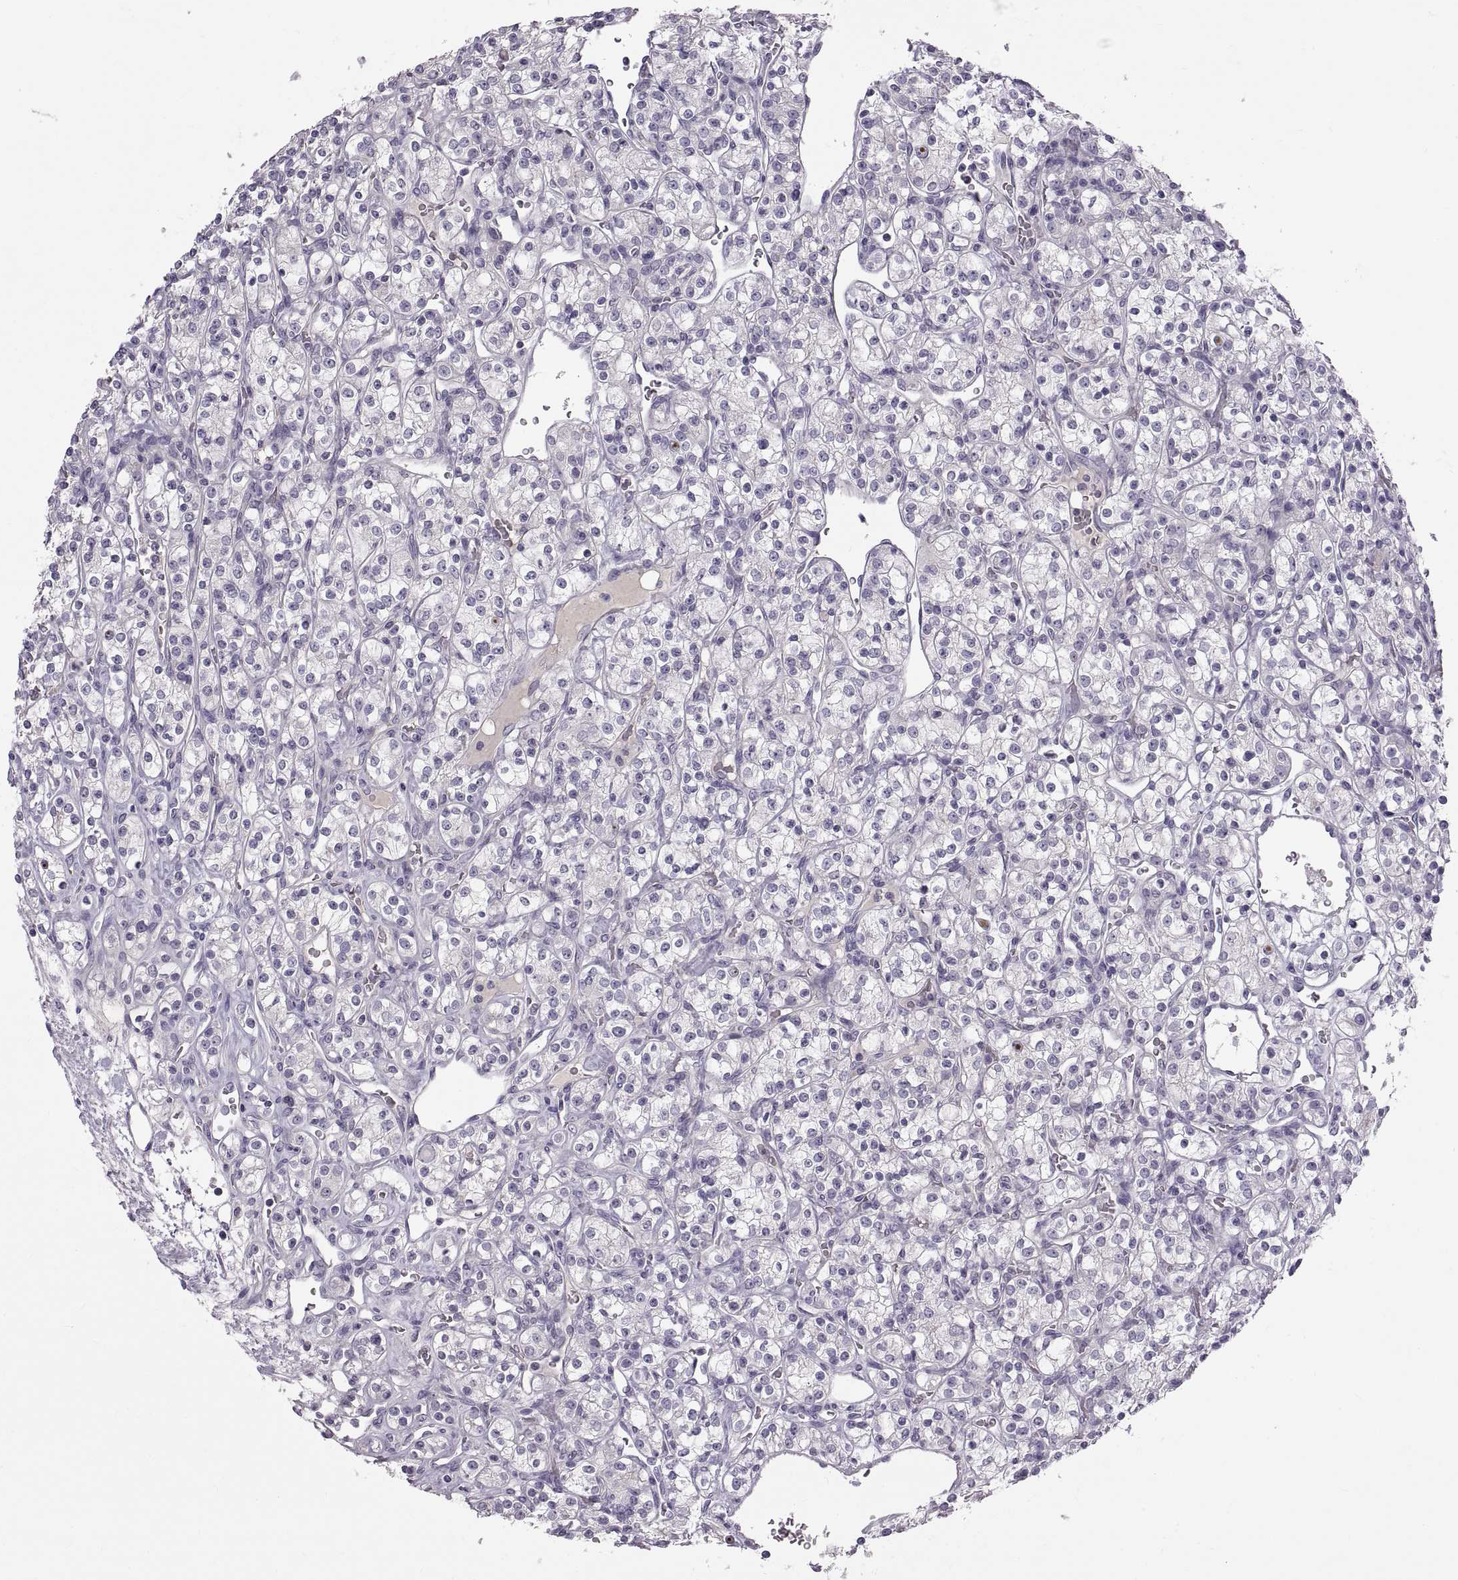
{"staining": {"intensity": "negative", "quantity": "none", "location": "none"}, "tissue": "renal cancer", "cell_type": "Tumor cells", "image_type": "cancer", "snomed": [{"axis": "morphology", "description": "Adenocarcinoma, NOS"}, {"axis": "topography", "description": "Kidney"}], "caption": "This is an IHC histopathology image of human adenocarcinoma (renal). There is no expression in tumor cells.", "gene": "WFDC8", "patient": {"sex": "male", "age": 77}}